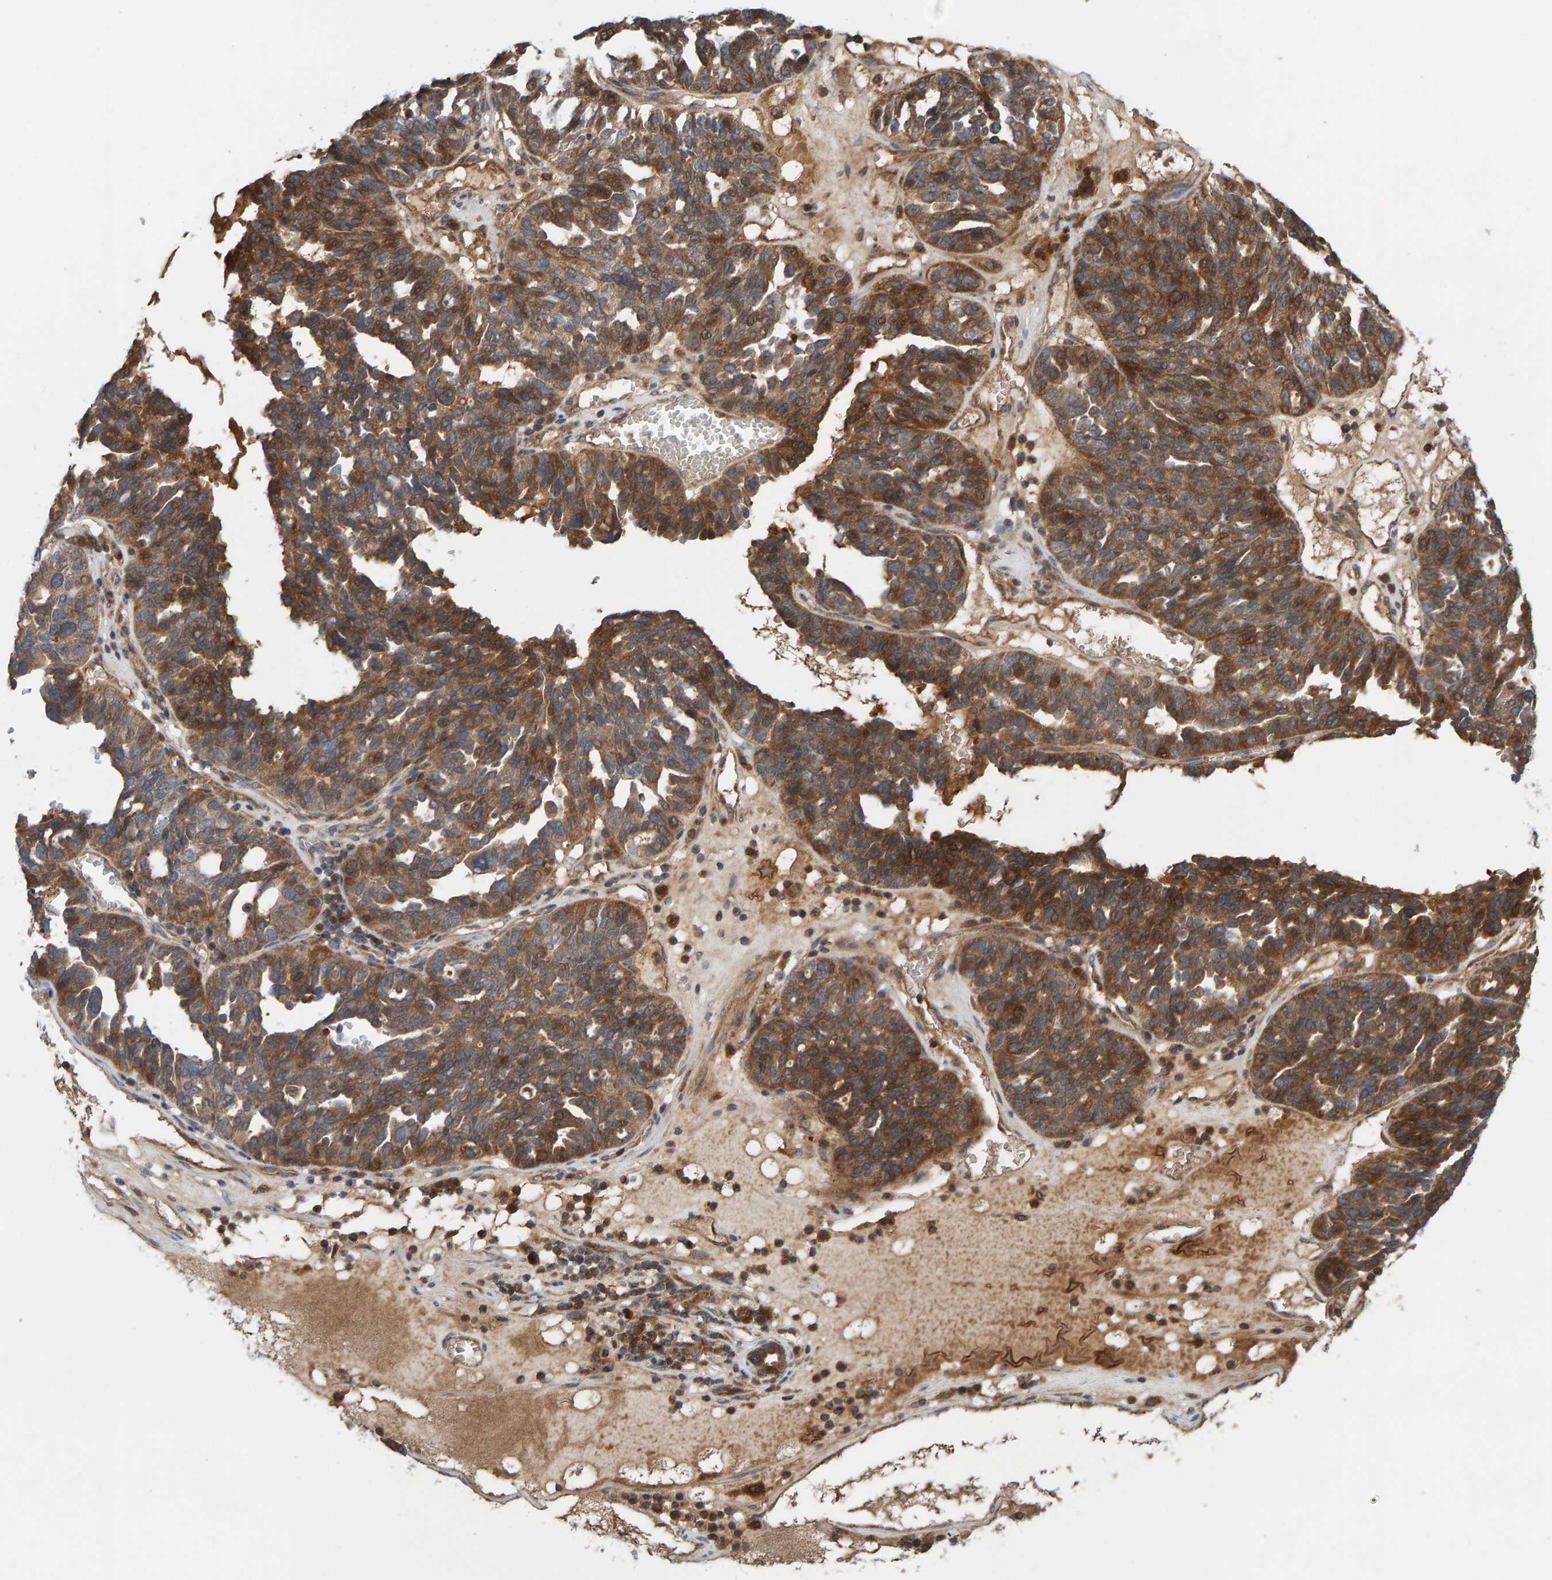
{"staining": {"intensity": "moderate", "quantity": ">75%", "location": "cytoplasmic/membranous"}, "tissue": "ovarian cancer", "cell_type": "Tumor cells", "image_type": "cancer", "snomed": [{"axis": "morphology", "description": "Cystadenocarcinoma, serous, NOS"}, {"axis": "topography", "description": "Ovary"}], "caption": "Approximately >75% of tumor cells in ovarian serous cystadenocarcinoma show moderate cytoplasmic/membranous protein expression as visualized by brown immunohistochemical staining.", "gene": "KIAA0753", "patient": {"sex": "female", "age": 59}}